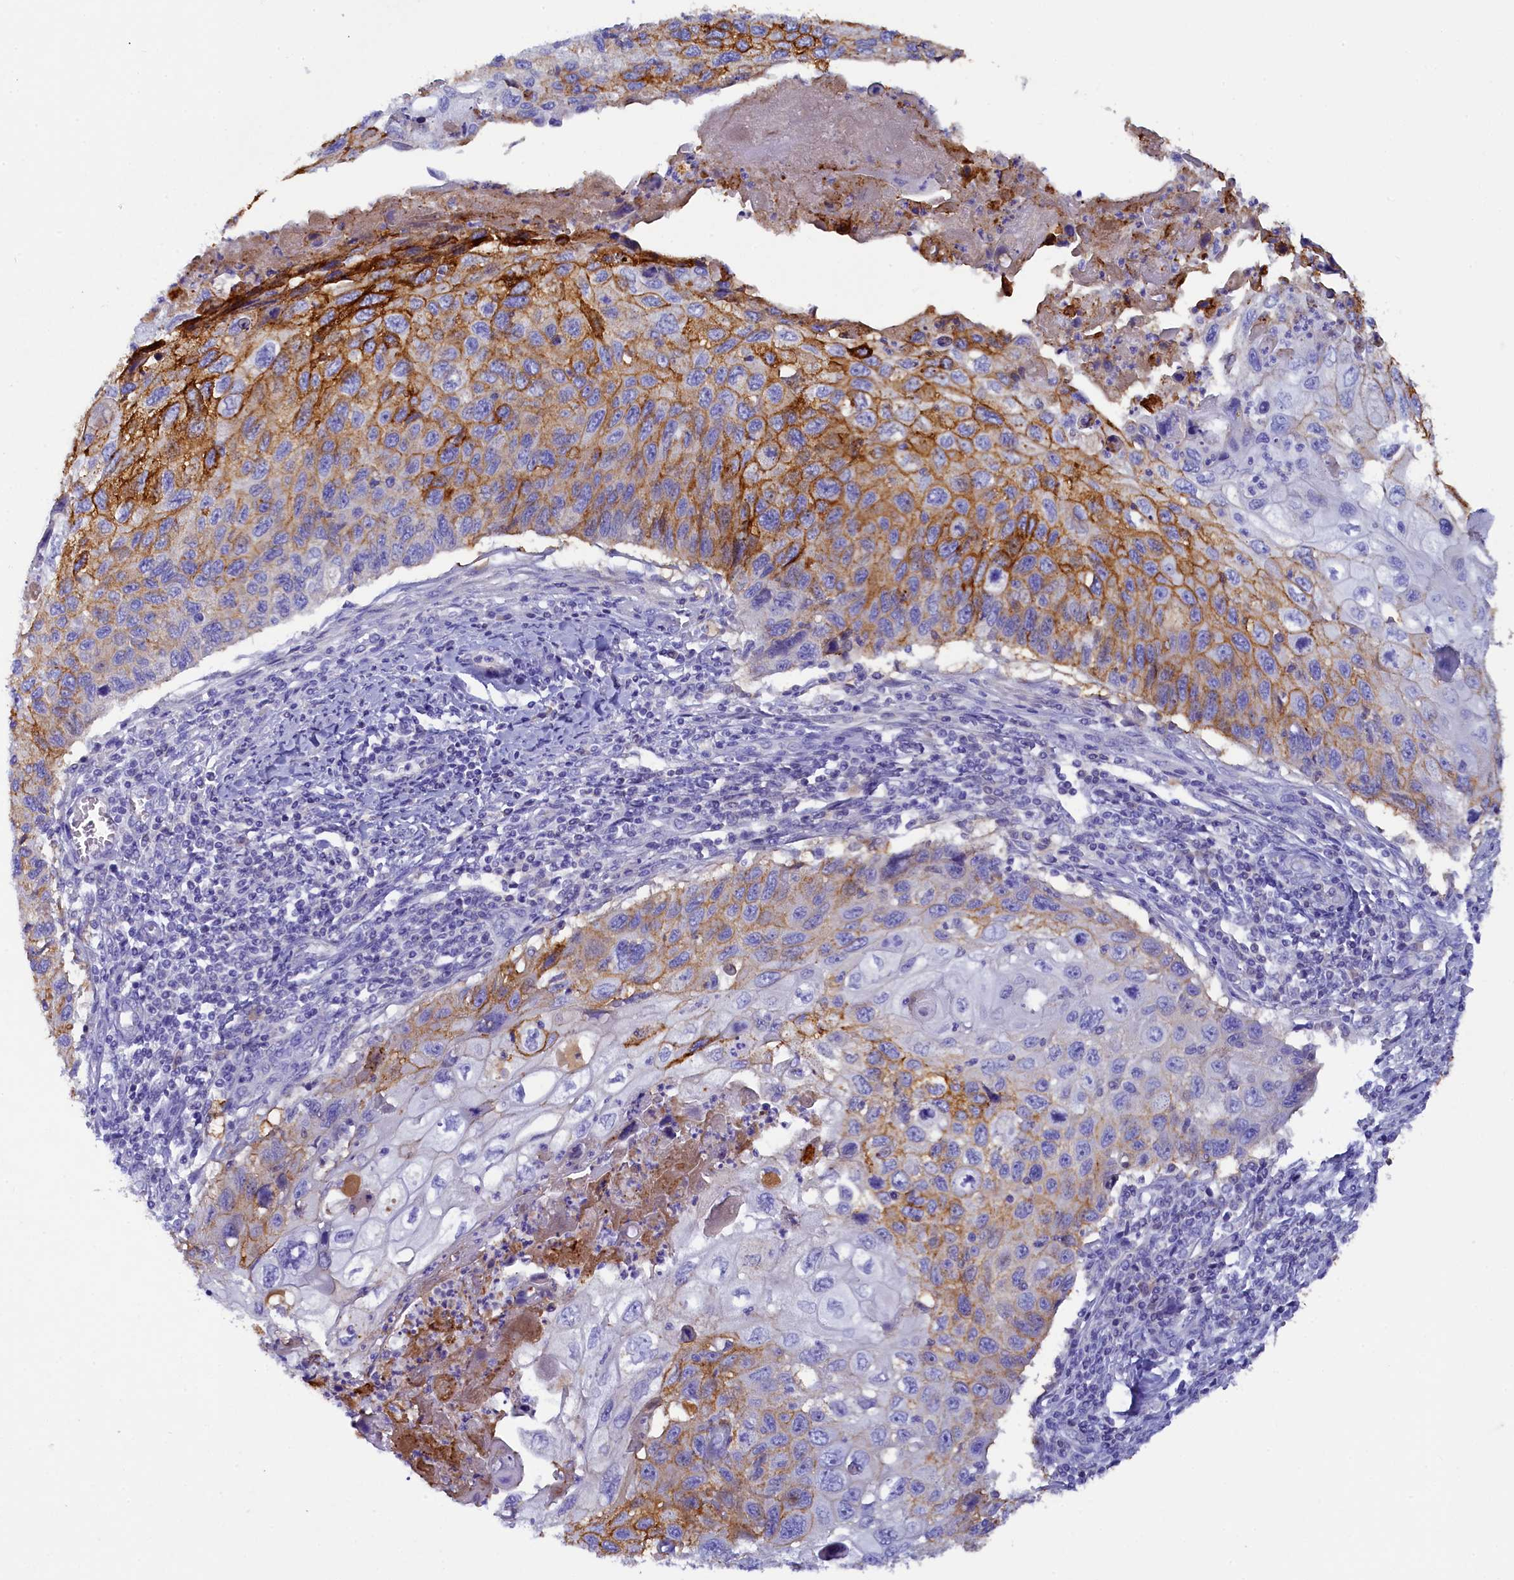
{"staining": {"intensity": "strong", "quantity": "25%-75%", "location": "cytoplasmic/membranous"}, "tissue": "cervical cancer", "cell_type": "Tumor cells", "image_type": "cancer", "snomed": [{"axis": "morphology", "description": "Squamous cell carcinoma, NOS"}, {"axis": "topography", "description": "Cervix"}], "caption": "This micrograph reveals cervical squamous cell carcinoma stained with immunohistochemistry to label a protein in brown. The cytoplasmic/membranous of tumor cells show strong positivity for the protein. Nuclei are counter-stained blue.", "gene": "MYADML2", "patient": {"sex": "female", "age": 70}}